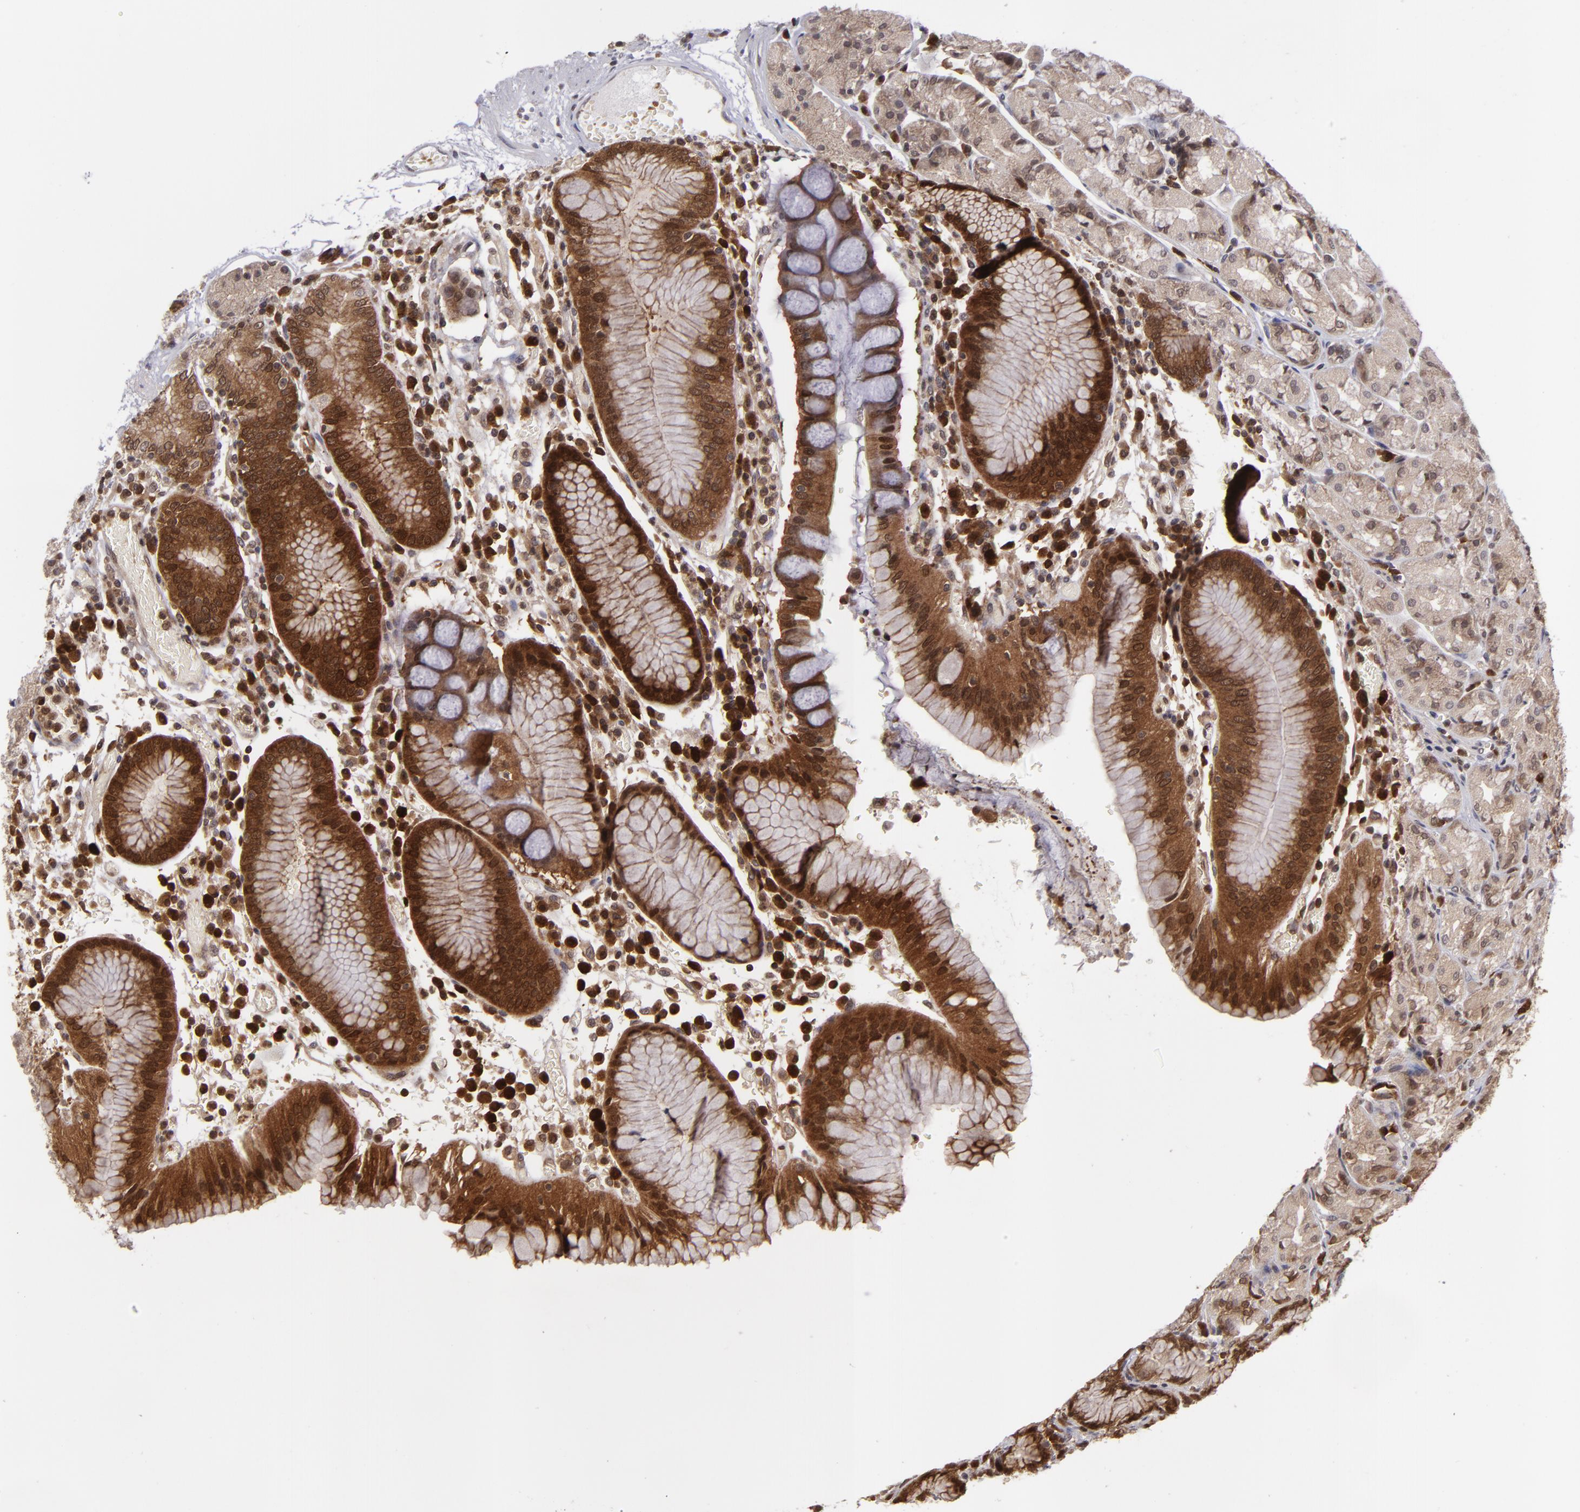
{"staining": {"intensity": "strong", "quantity": ">75%", "location": "cytoplasmic/membranous,nuclear"}, "tissue": "stomach", "cell_type": "Glandular cells", "image_type": "normal", "snomed": [{"axis": "morphology", "description": "Normal tissue, NOS"}, {"axis": "topography", "description": "Stomach, lower"}], "caption": "Strong cytoplasmic/membranous,nuclear protein staining is seen in about >75% of glandular cells in stomach.", "gene": "ZBTB33", "patient": {"sex": "female", "age": 73}}